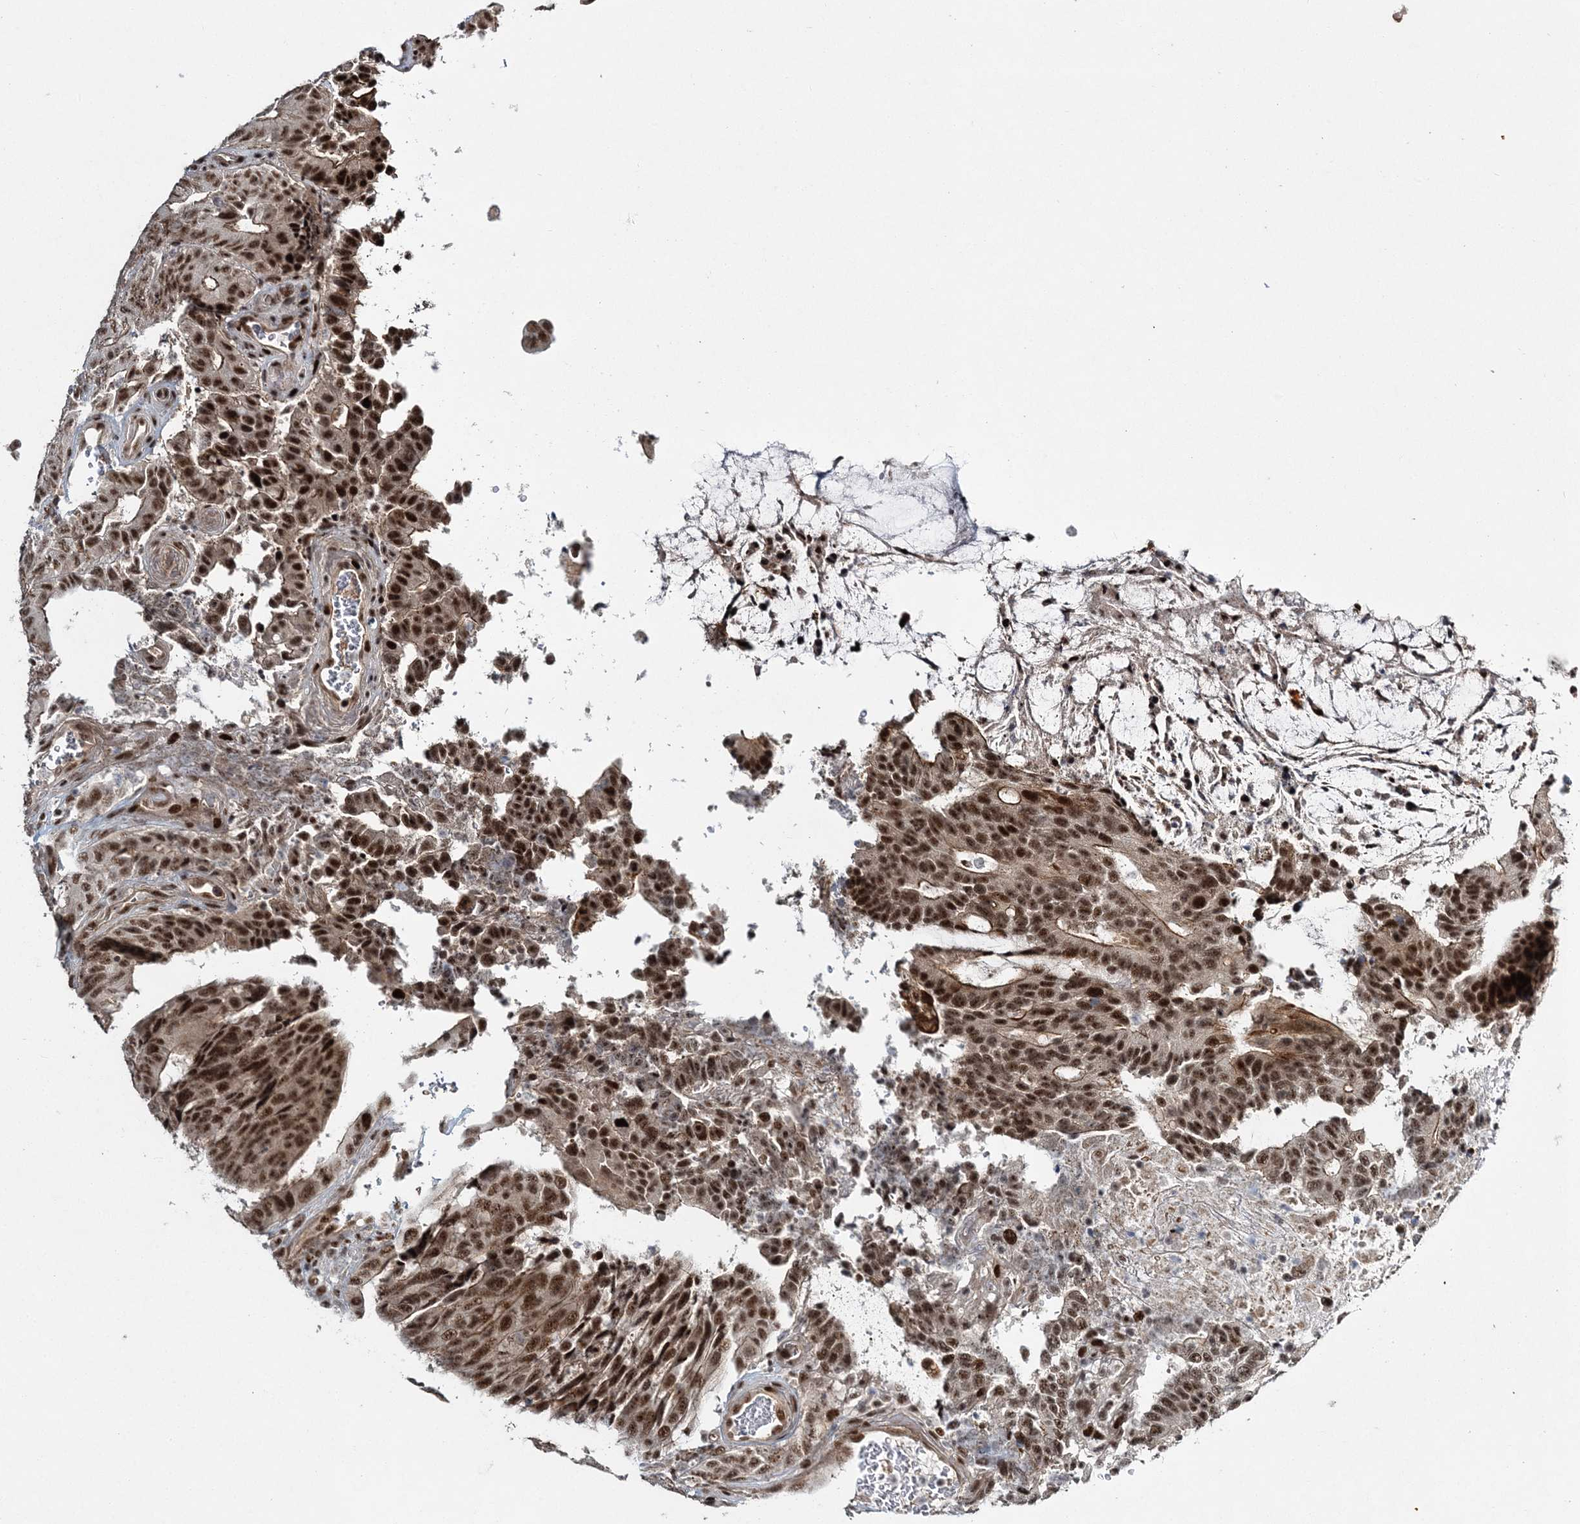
{"staining": {"intensity": "strong", "quantity": ">75%", "location": "nuclear"}, "tissue": "colorectal cancer", "cell_type": "Tumor cells", "image_type": "cancer", "snomed": [{"axis": "morphology", "description": "Adenocarcinoma, NOS"}, {"axis": "topography", "description": "Colon"}], "caption": "There is high levels of strong nuclear staining in tumor cells of colorectal cancer, as demonstrated by immunohistochemical staining (brown color).", "gene": "CWC22", "patient": {"sex": "male", "age": 83}}